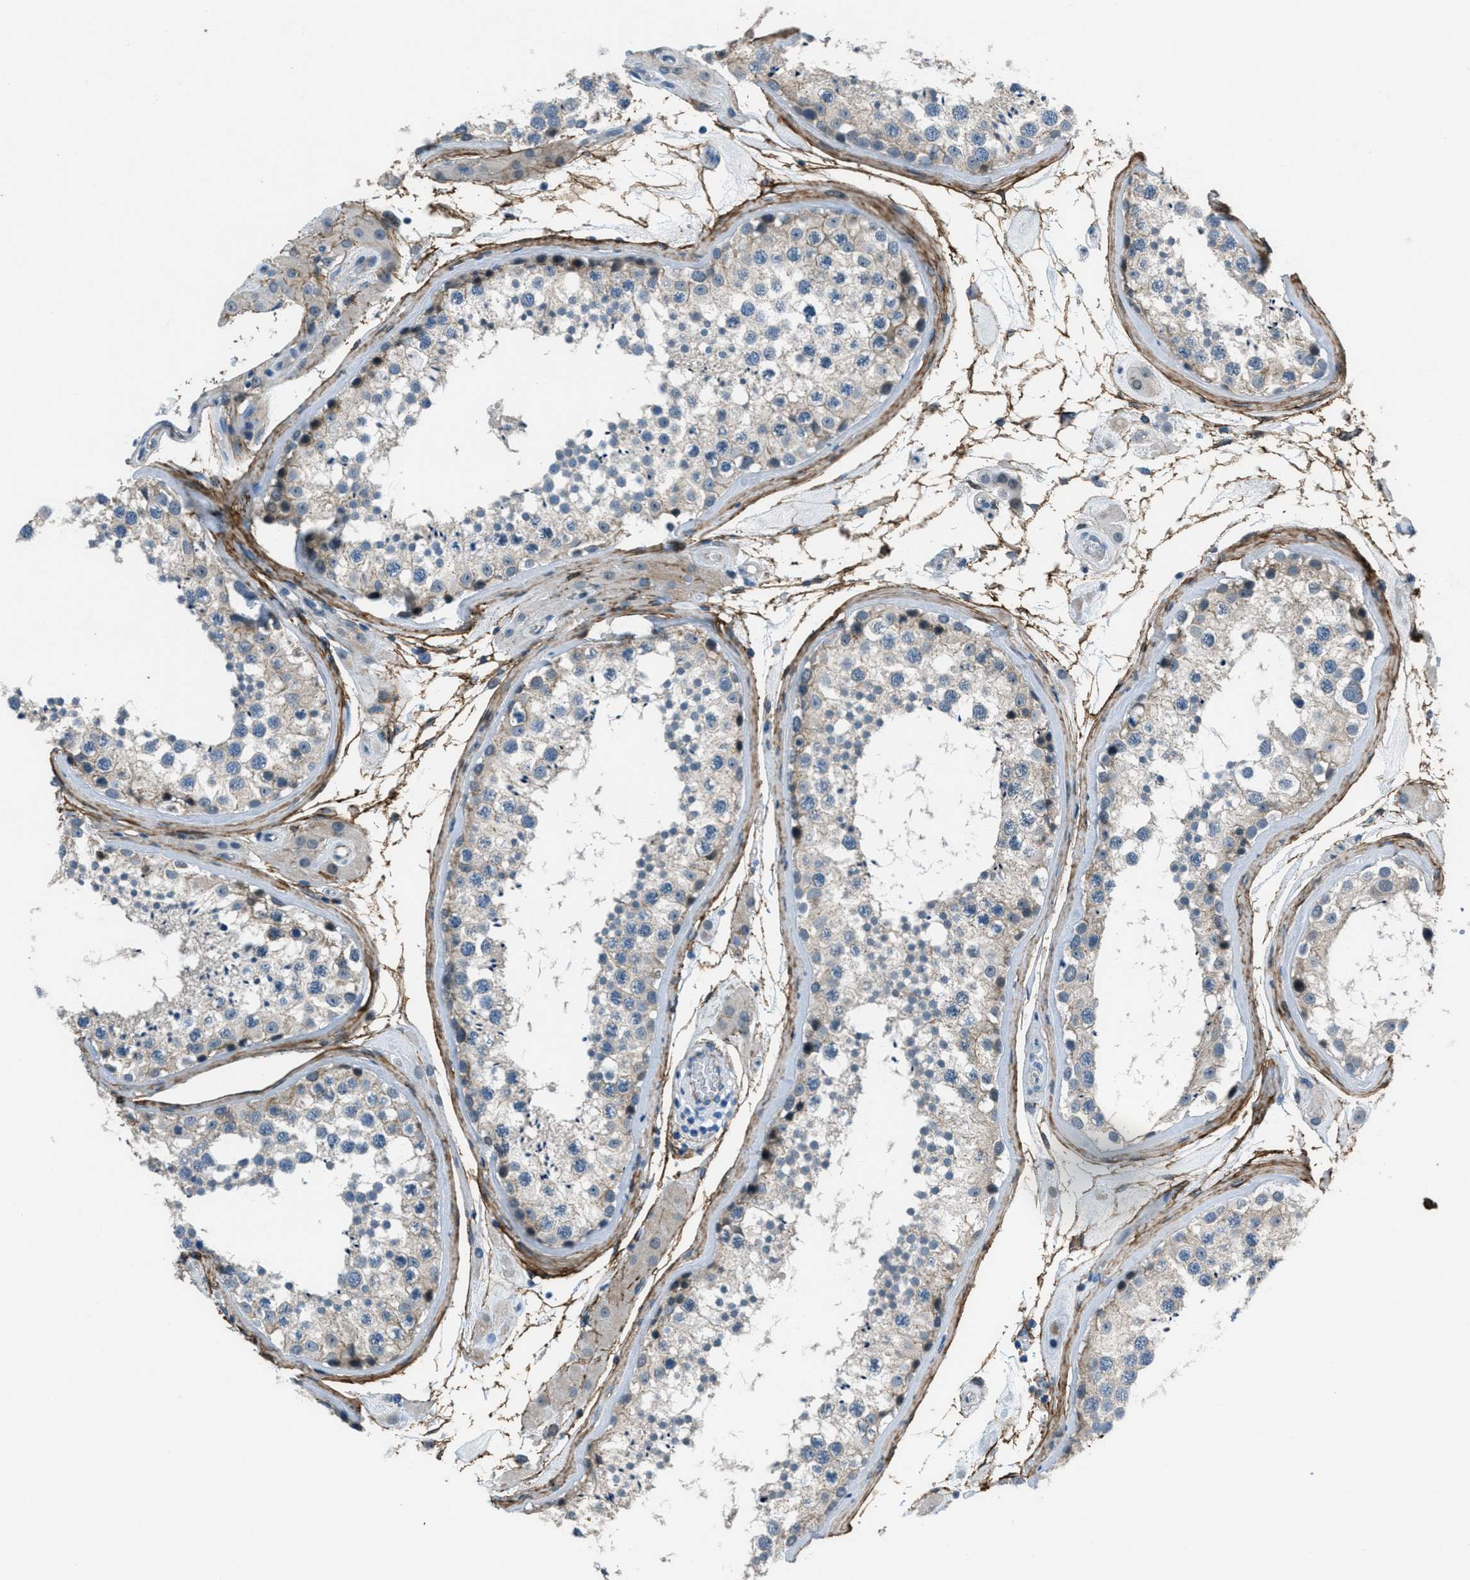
{"staining": {"intensity": "weak", "quantity": "<25%", "location": "cytoplasmic/membranous"}, "tissue": "testis", "cell_type": "Cells in seminiferous ducts", "image_type": "normal", "snomed": [{"axis": "morphology", "description": "Normal tissue, NOS"}, {"axis": "topography", "description": "Testis"}], "caption": "The micrograph reveals no staining of cells in seminiferous ducts in normal testis.", "gene": "FBN1", "patient": {"sex": "male", "age": 46}}